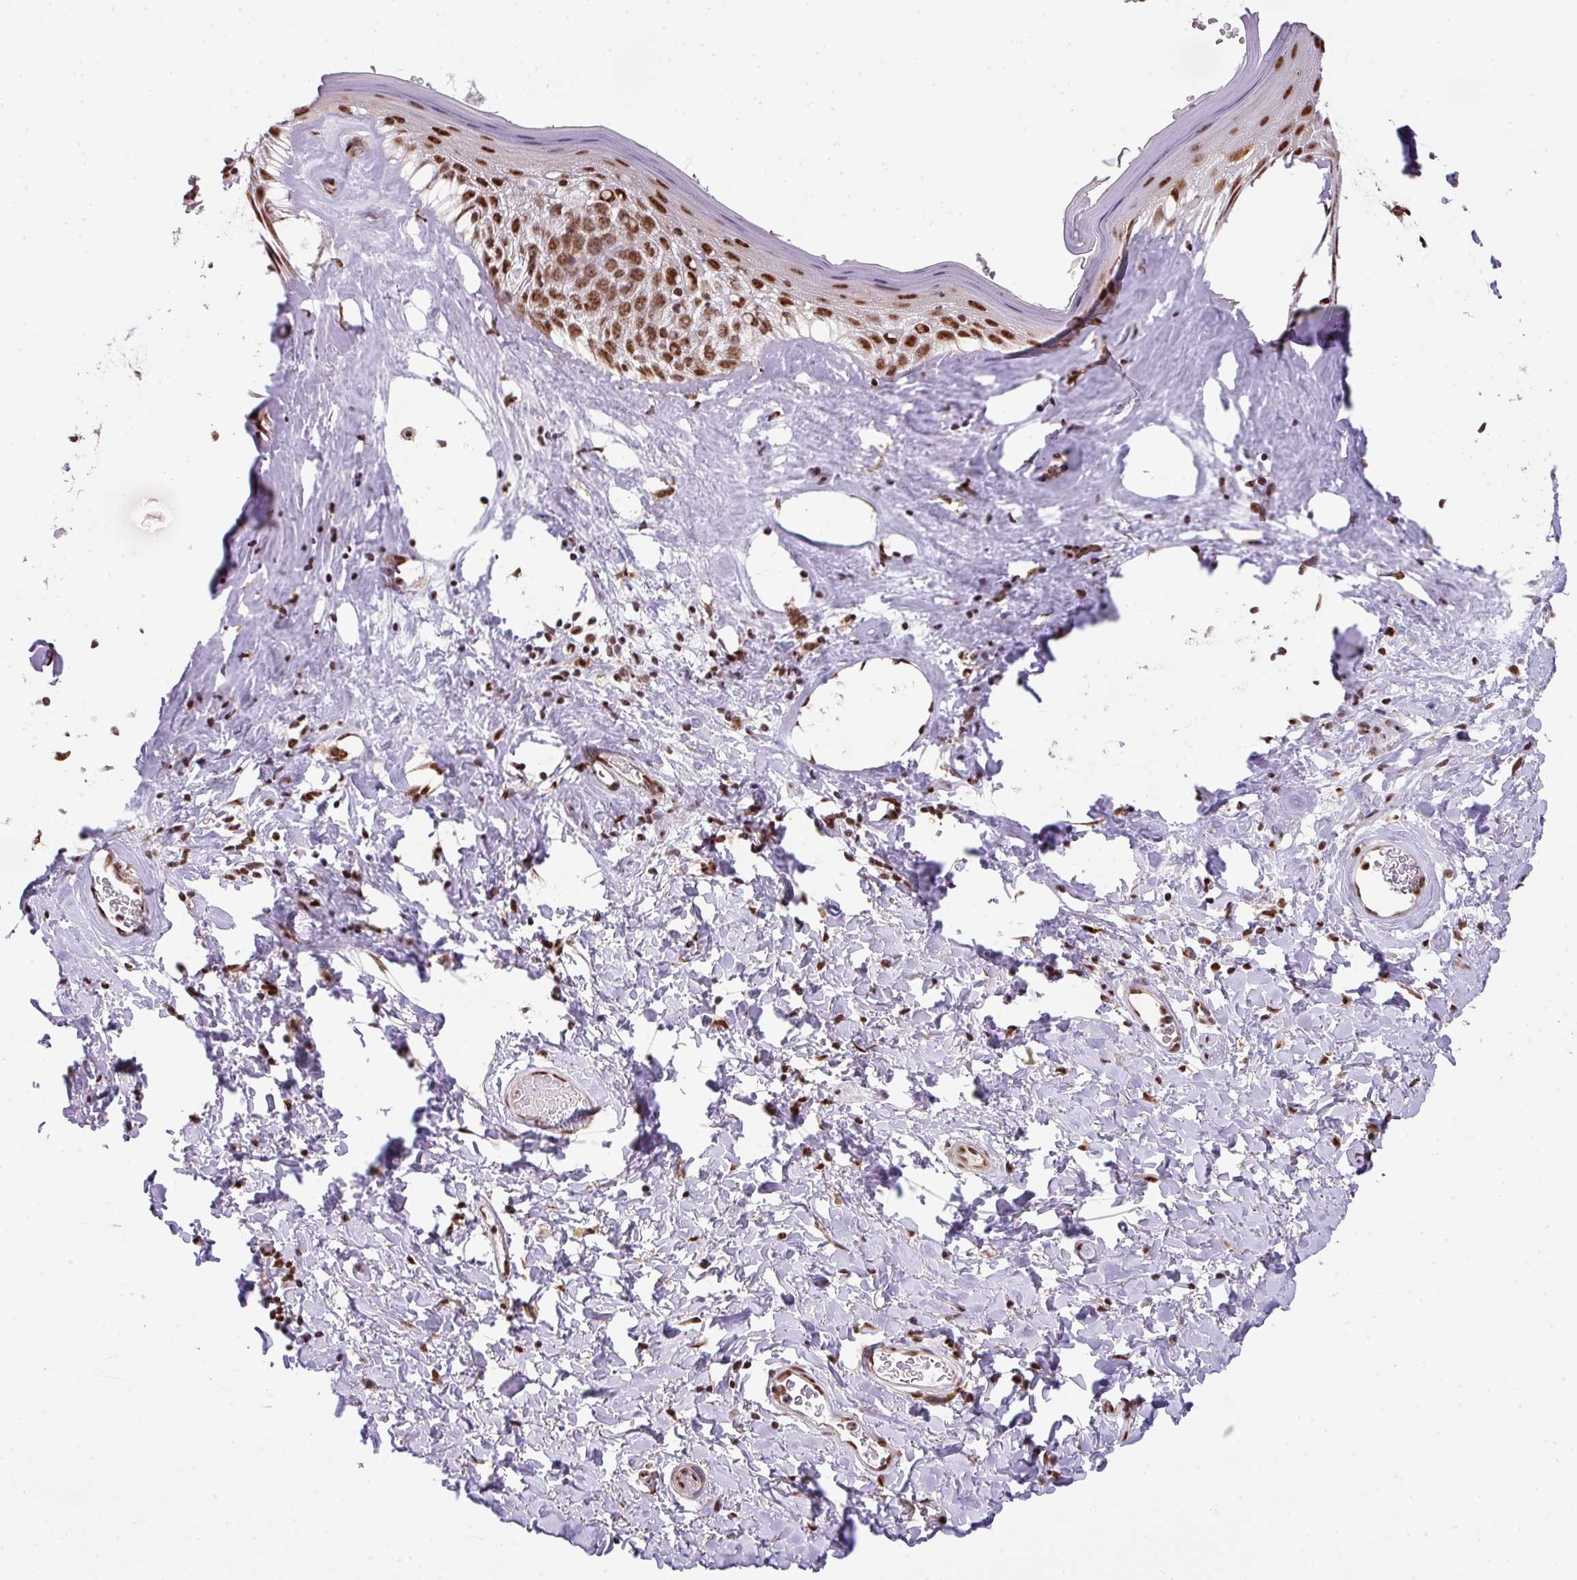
{"staining": {"intensity": "strong", "quantity": ">75%", "location": "nuclear"}, "tissue": "skin", "cell_type": "Epidermal cells", "image_type": "normal", "snomed": [{"axis": "morphology", "description": "Normal tissue, NOS"}, {"axis": "morphology", "description": "Inflammation, NOS"}, {"axis": "topography", "description": "Vulva"}], "caption": "Benign skin was stained to show a protein in brown. There is high levels of strong nuclear staining in about >75% of epidermal cells. (Stains: DAB (3,3'-diaminobenzidine) in brown, nuclei in blue, Microscopy: brightfield microscopy at high magnification).", "gene": "PLK1", "patient": {"sex": "female", "age": 86}}